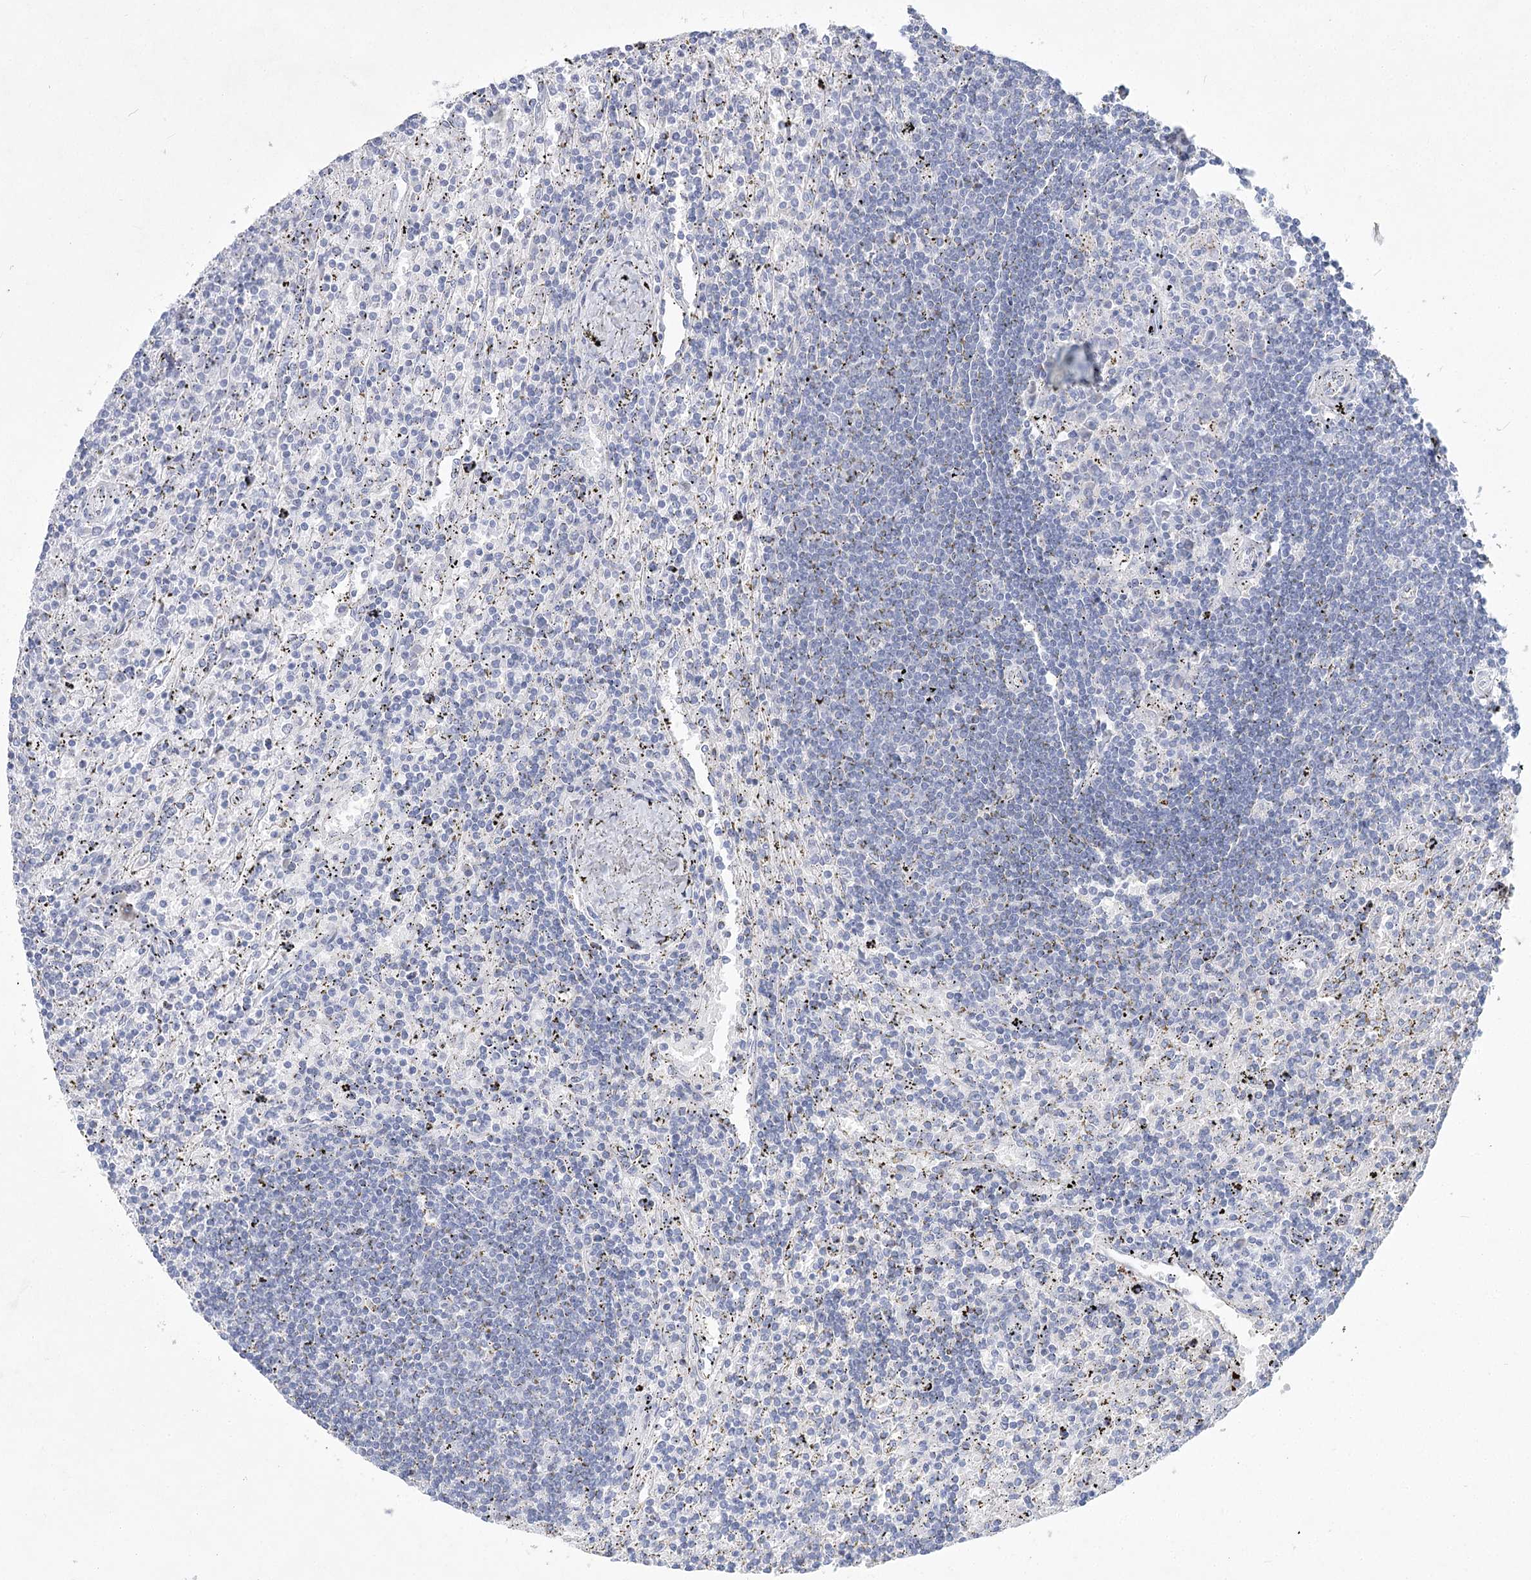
{"staining": {"intensity": "negative", "quantity": "none", "location": "none"}, "tissue": "lymphoma", "cell_type": "Tumor cells", "image_type": "cancer", "snomed": [{"axis": "morphology", "description": "Malignant lymphoma, non-Hodgkin's type, Low grade"}, {"axis": "topography", "description": "Spleen"}], "caption": "An IHC image of lymphoma is shown. There is no staining in tumor cells of lymphoma.", "gene": "WDR74", "patient": {"sex": "male", "age": 76}}